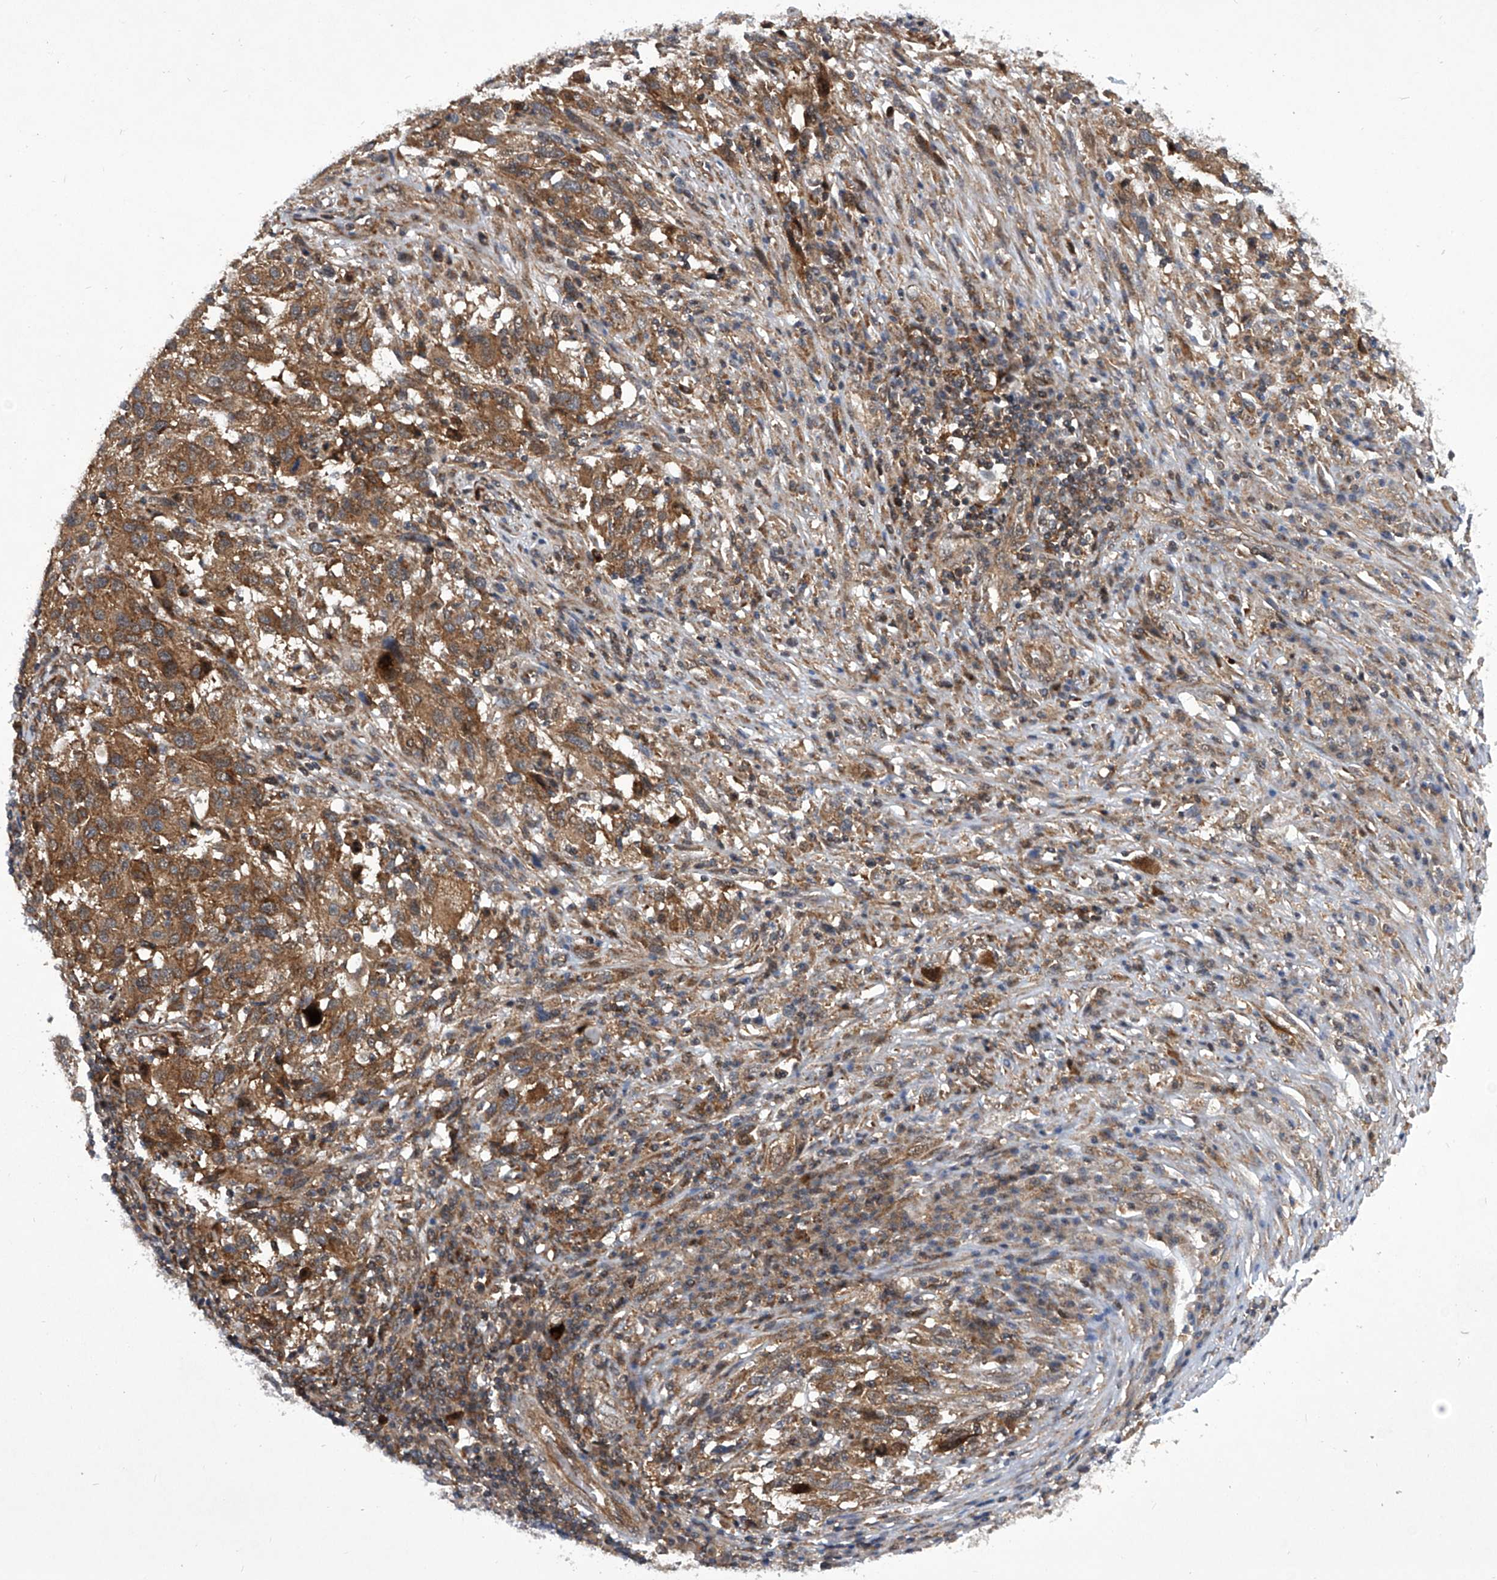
{"staining": {"intensity": "moderate", "quantity": ">75%", "location": "cytoplasmic/membranous"}, "tissue": "melanoma", "cell_type": "Tumor cells", "image_type": "cancer", "snomed": [{"axis": "morphology", "description": "Malignant melanoma, Metastatic site"}, {"axis": "topography", "description": "Lymph node"}], "caption": "Protein staining by immunohistochemistry displays moderate cytoplasmic/membranous expression in about >75% of tumor cells in malignant melanoma (metastatic site).", "gene": "CISH", "patient": {"sex": "male", "age": 61}}